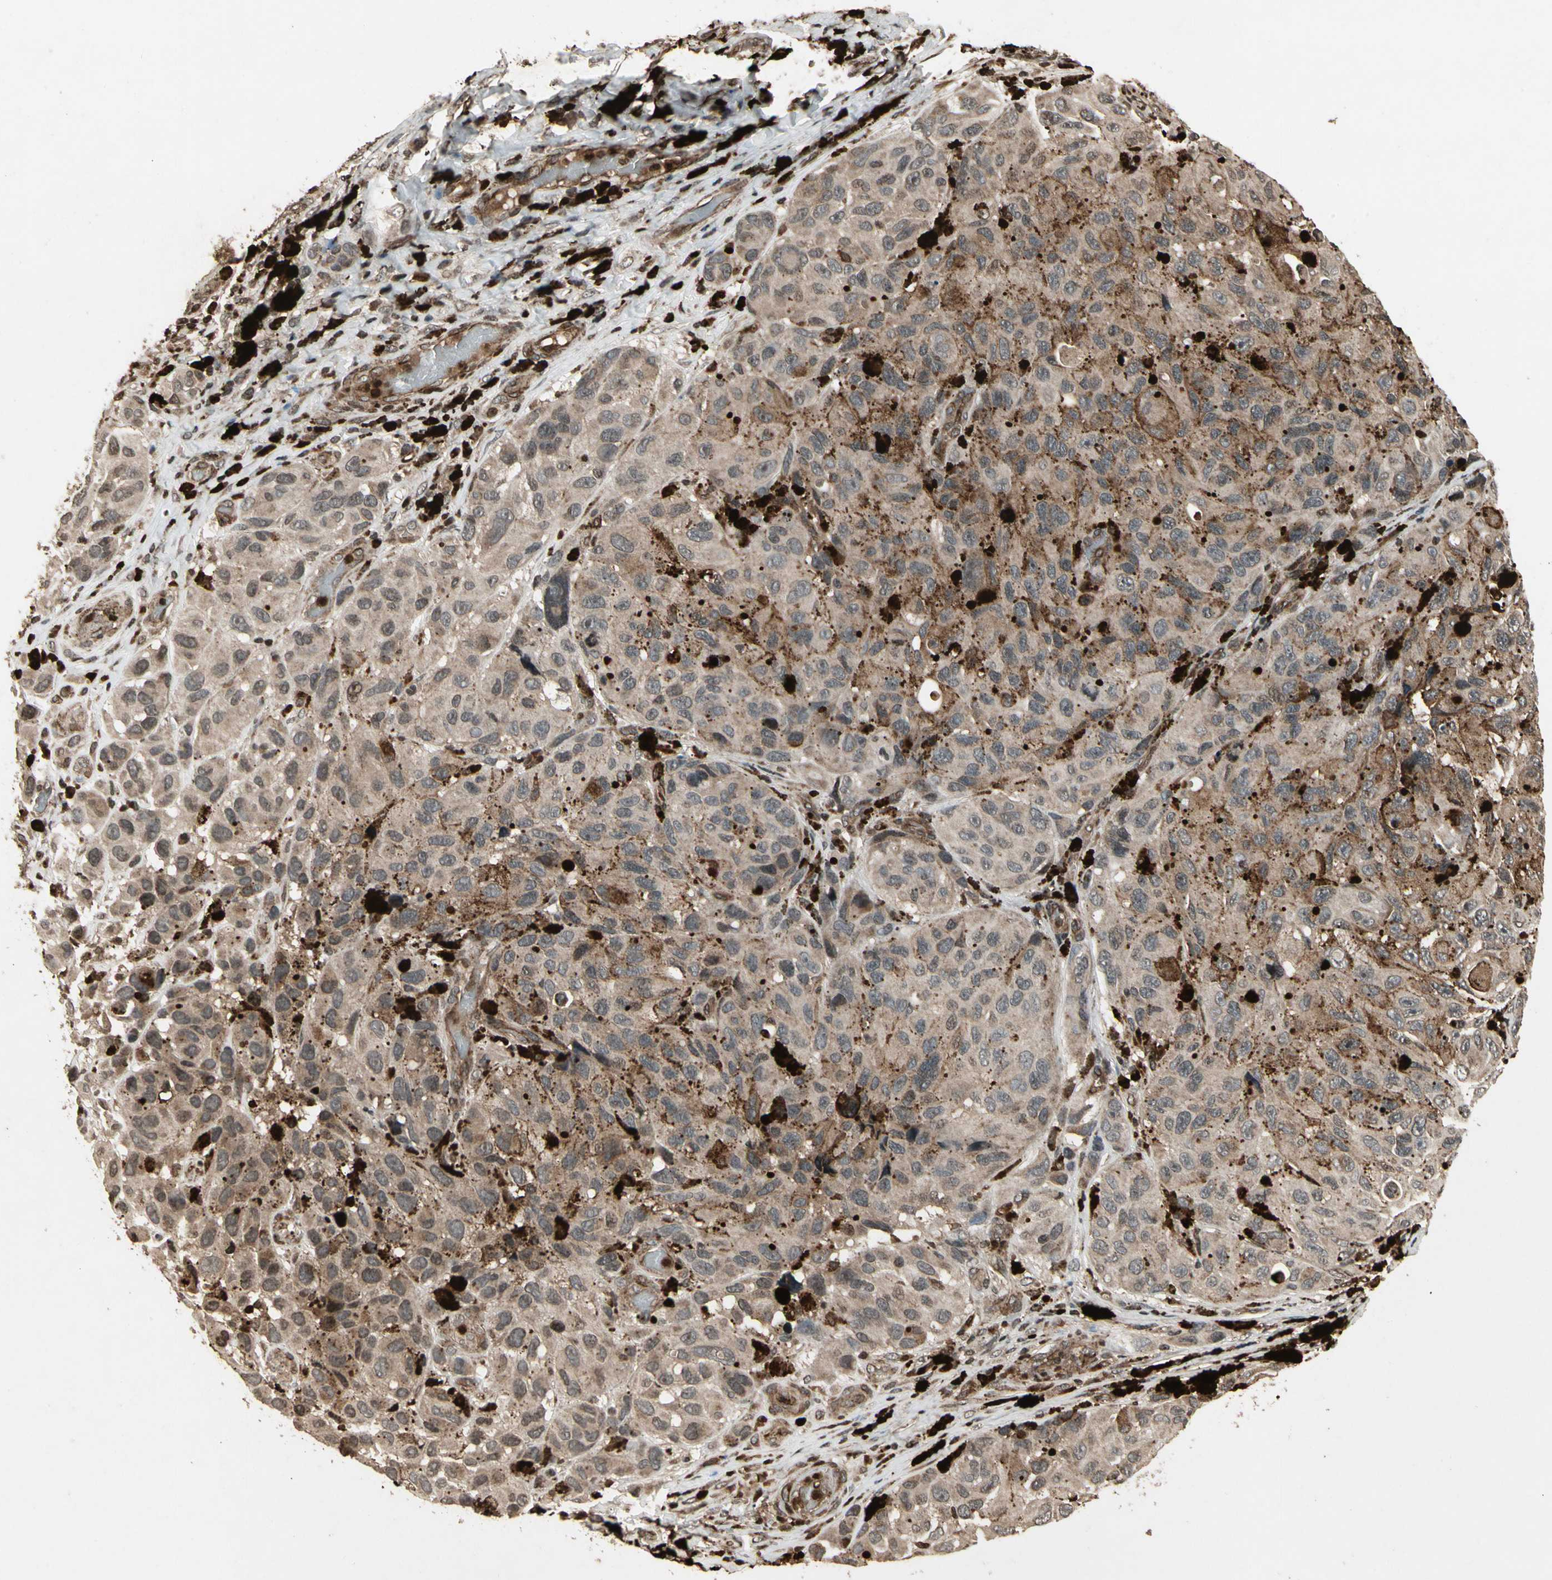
{"staining": {"intensity": "moderate", "quantity": ">75%", "location": "cytoplasmic/membranous"}, "tissue": "melanoma", "cell_type": "Tumor cells", "image_type": "cancer", "snomed": [{"axis": "morphology", "description": "Malignant melanoma, NOS"}, {"axis": "topography", "description": "Skin"}], "caption": "A photomicrograph of human malignant melanoma stained for a protein displays moderate cytoplasmic/membranous brown staining in tumor cells. Nuclei are stained in blue.", "gene": "GLRX", "patient": {"sex": "female", "age": 73}}